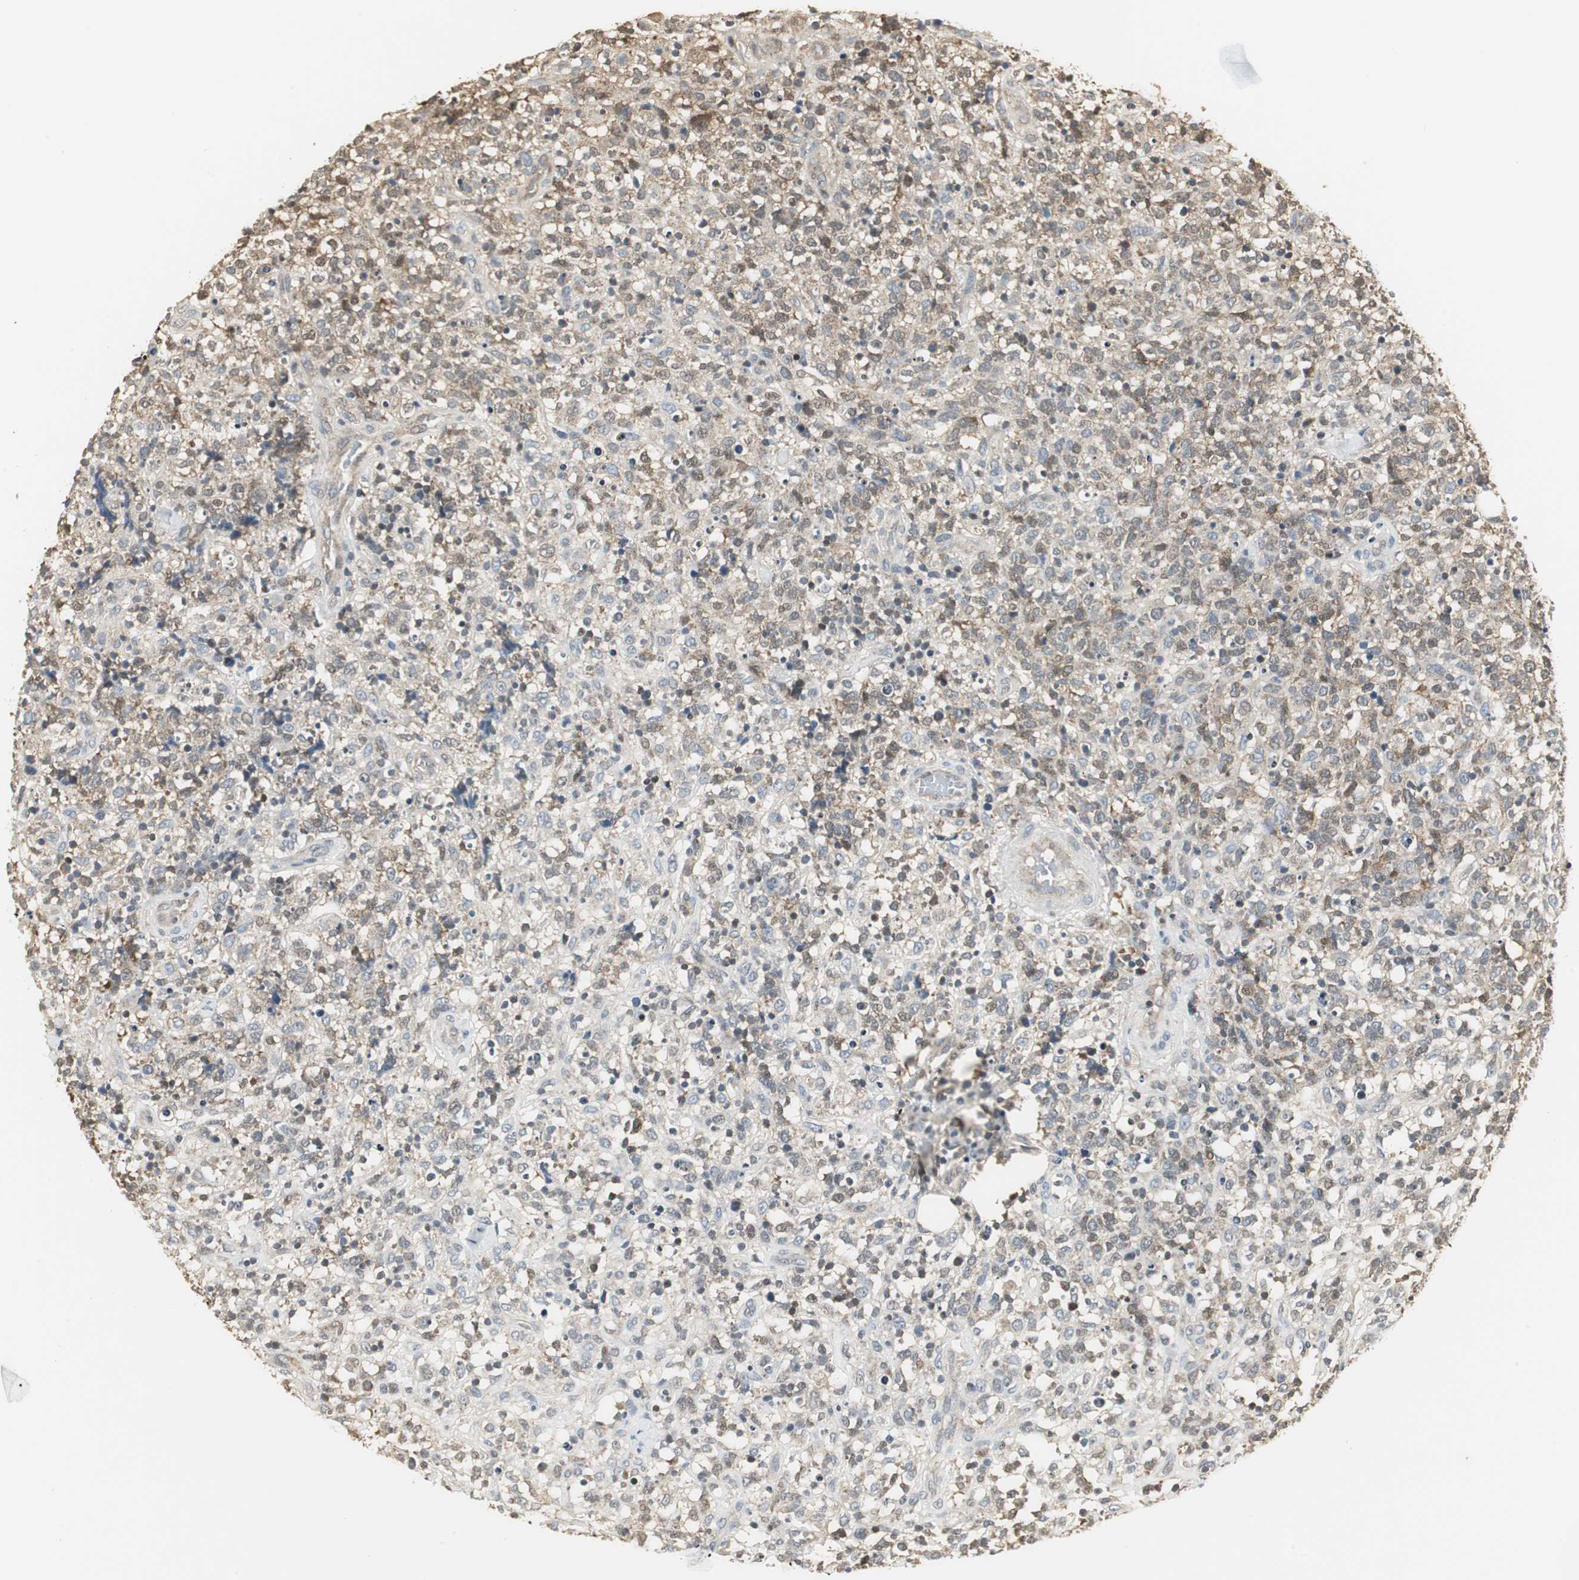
{"staining": {"intensity": "weak", "quantity": ">75%", "location": "cytoplasmic/membranous"}, "tissue": "lymphoma", "cell_type": "Tumor cells", "image_type": "cancer", "snomed": [{"axis": "morphology", "description": "Malignant lymphoma, non-Hodgkin's type, High grade"}, {"axis": "topography", "description": "Lymph node"}], "caption": "A brown stain labels weak cytoplasmic/membranous expression of a protein in lymphoma tumor cells.", "gene": "CCT5", "patient": {"sex": "female", "age": 73}}